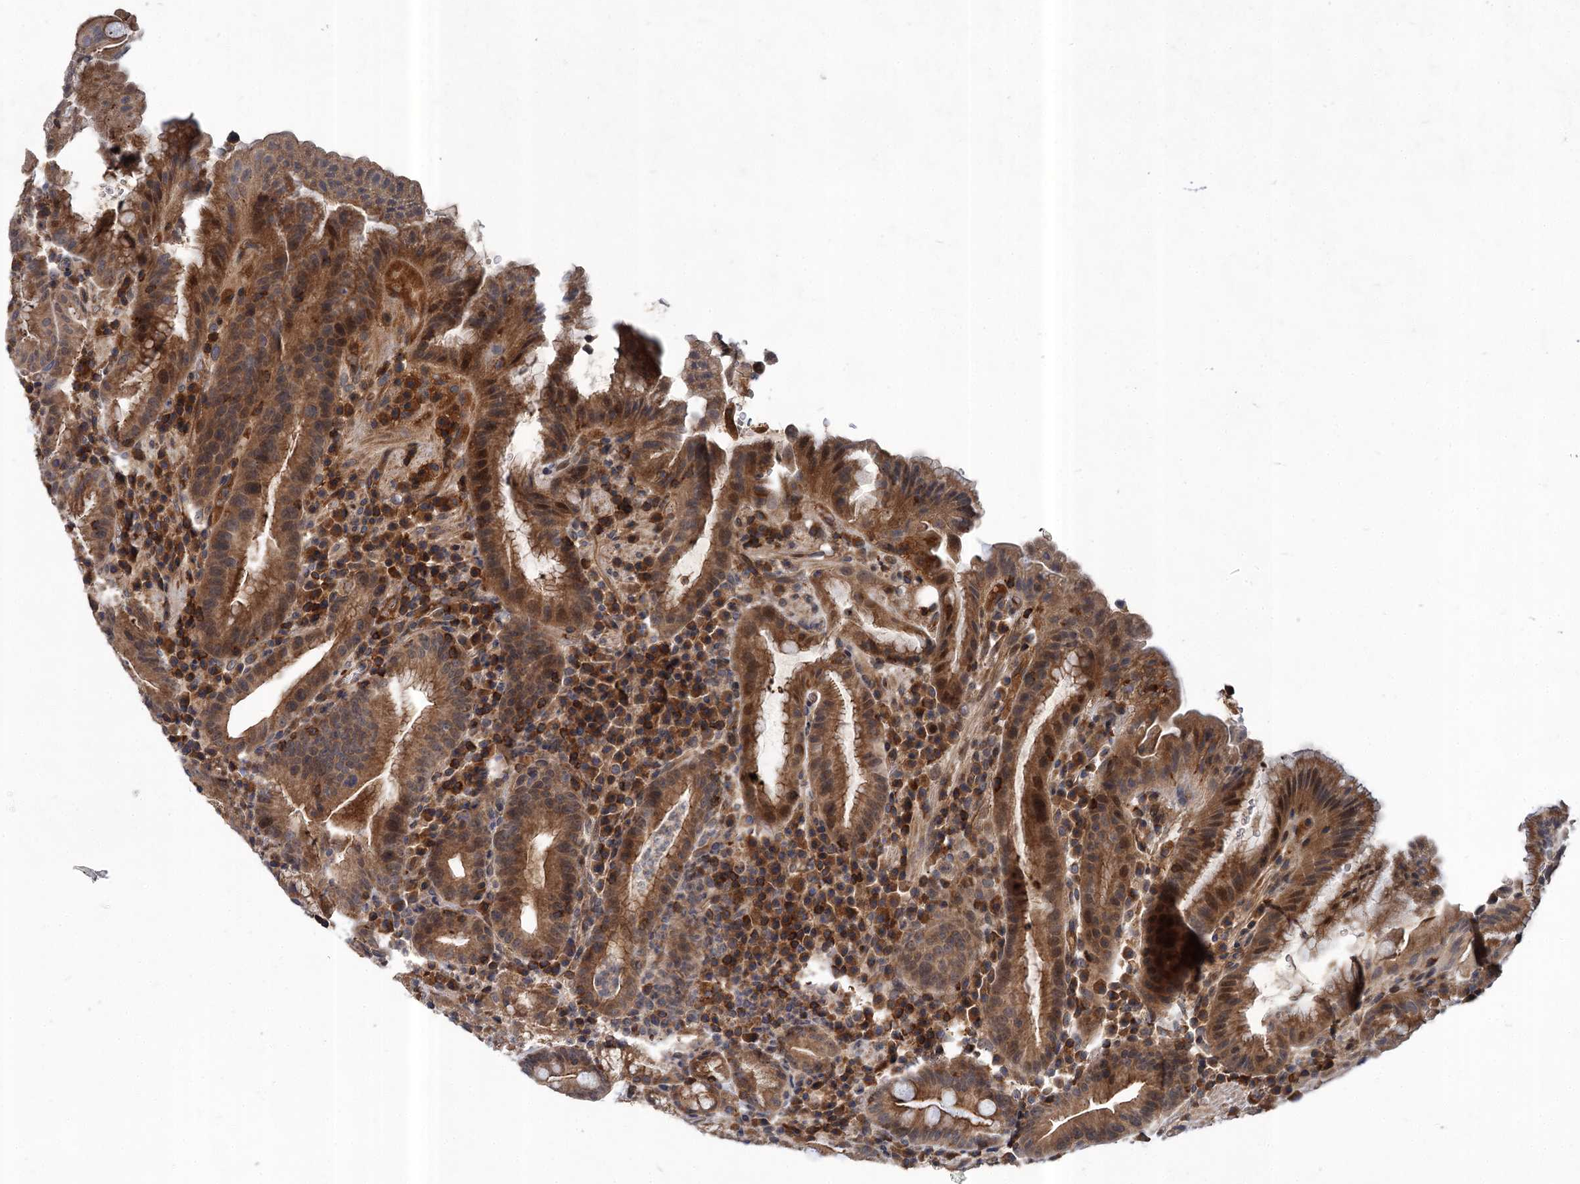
{"staining": {"intensity": "moderate", "quantity": ">75%", "location": "cytoplasmic/membranous,nuclear"}, "tissue": "stomach", "cell_type": "Glandular cells", "image_type": "normal", "snomed": [{"axis": "morphology", "description": "Normal tissue, NOS"}, {"axis": "morphology", "description": "Inflammation, NOS"}, {"axis": "topography", "description": "Stomach"}], "caption": "Benign stomach shows moderate cytoplasmic/membranous,nuclear positivity in about >75% of glandular cells.", "gene": "ABLIM1", "patient": {"sex": "male", "age": 79}}